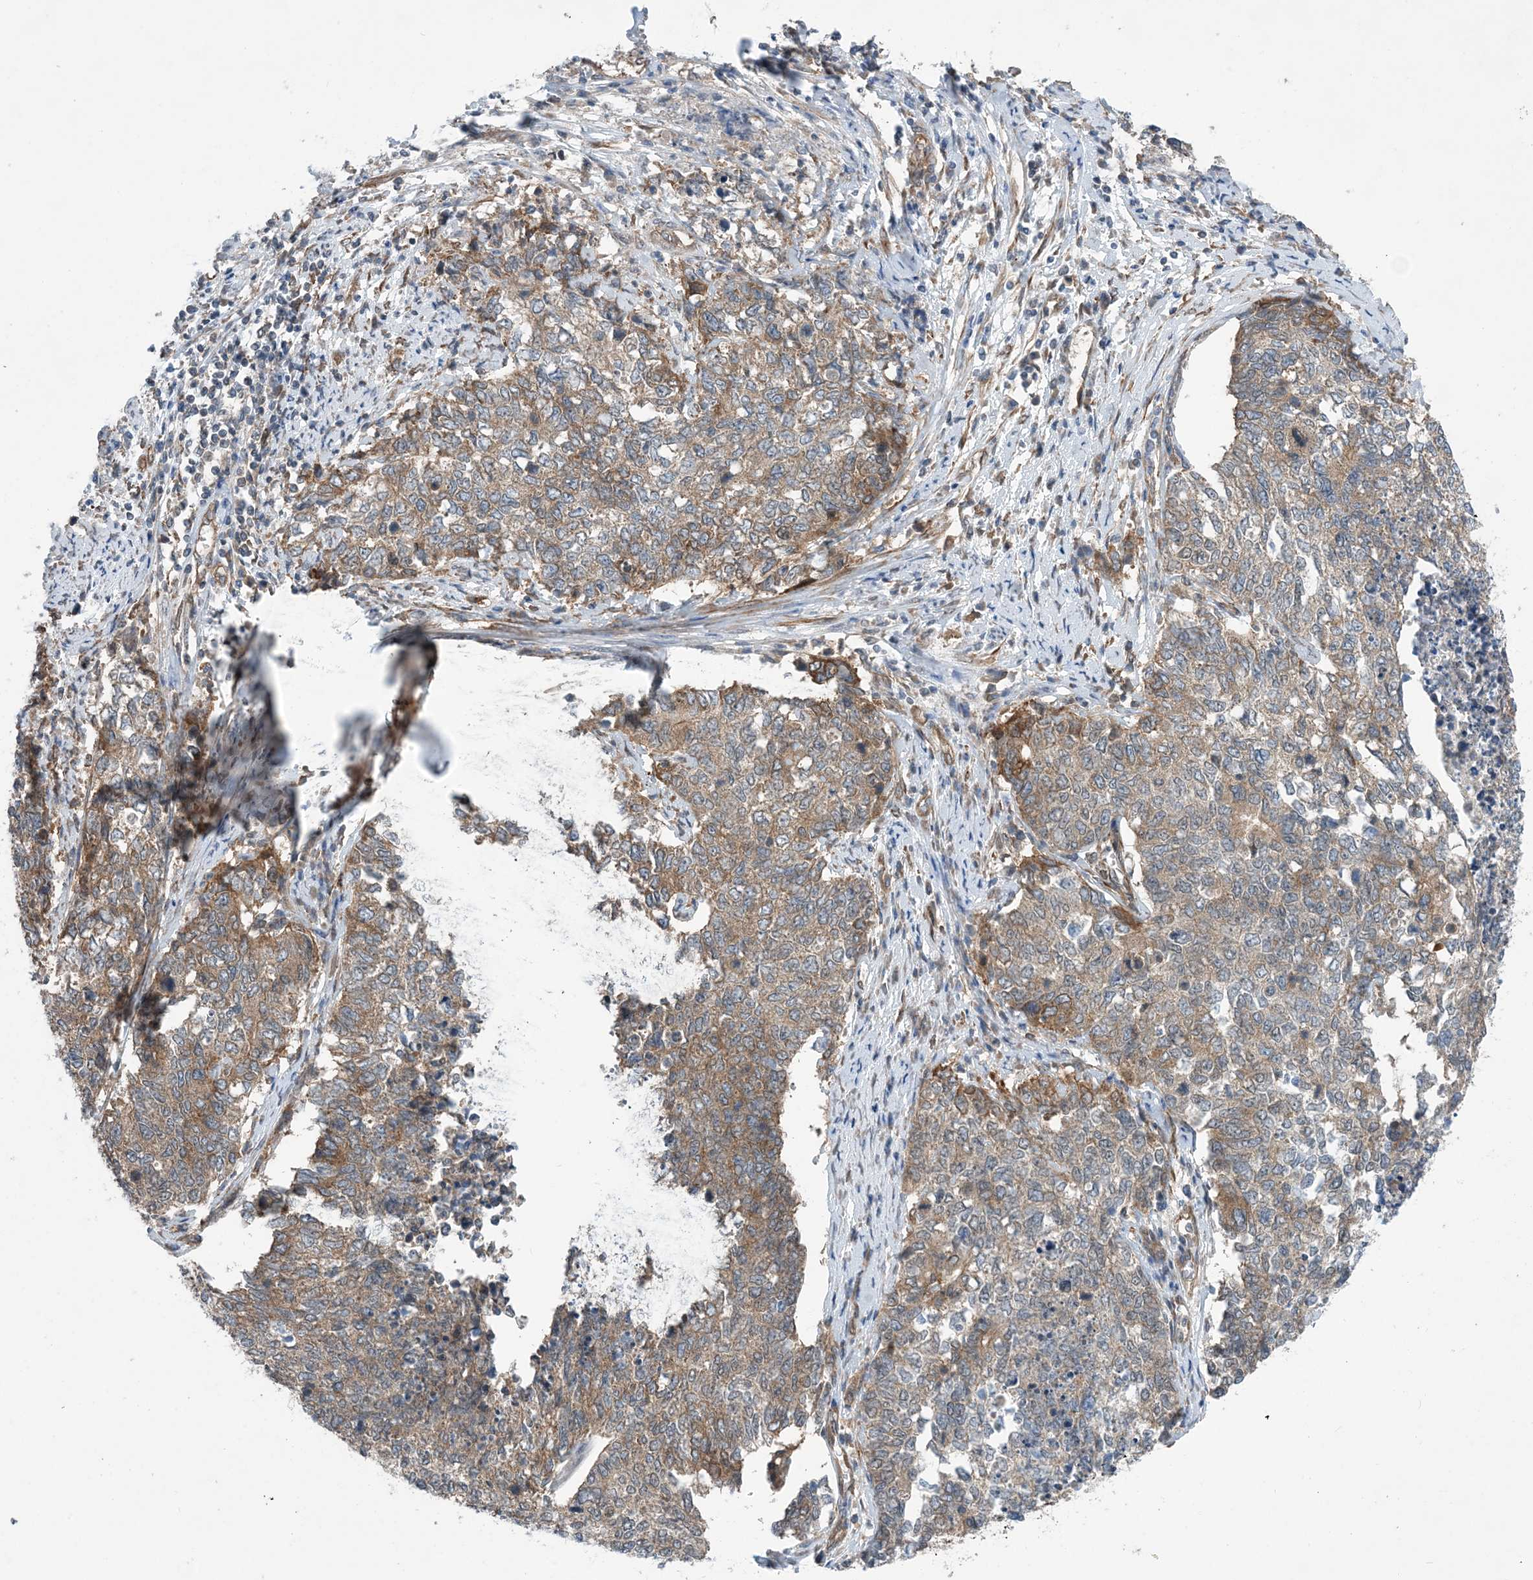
{"staining": {"intensity": "moderate", "quantity": "25%-75%", "location": "cytoplasmic/membranous"}, "tissue": "cervical cancer", "cell_type": "Tumor cells", "image_type": "cancer", "snomed": [{"axis": "morphology", "description": "Squamous cell carcinoma, NOS"}, {"axis": "topography", "description": "Cervix"}], "caption": "DAB immunohistochemical staining of cervical cancer exhibits moderate cytoplasmic/membranous protein expression in about 25%-75% of tumor cells.", "gene": "EHBP1", "patient": {"sex": "female", "age": 63}}